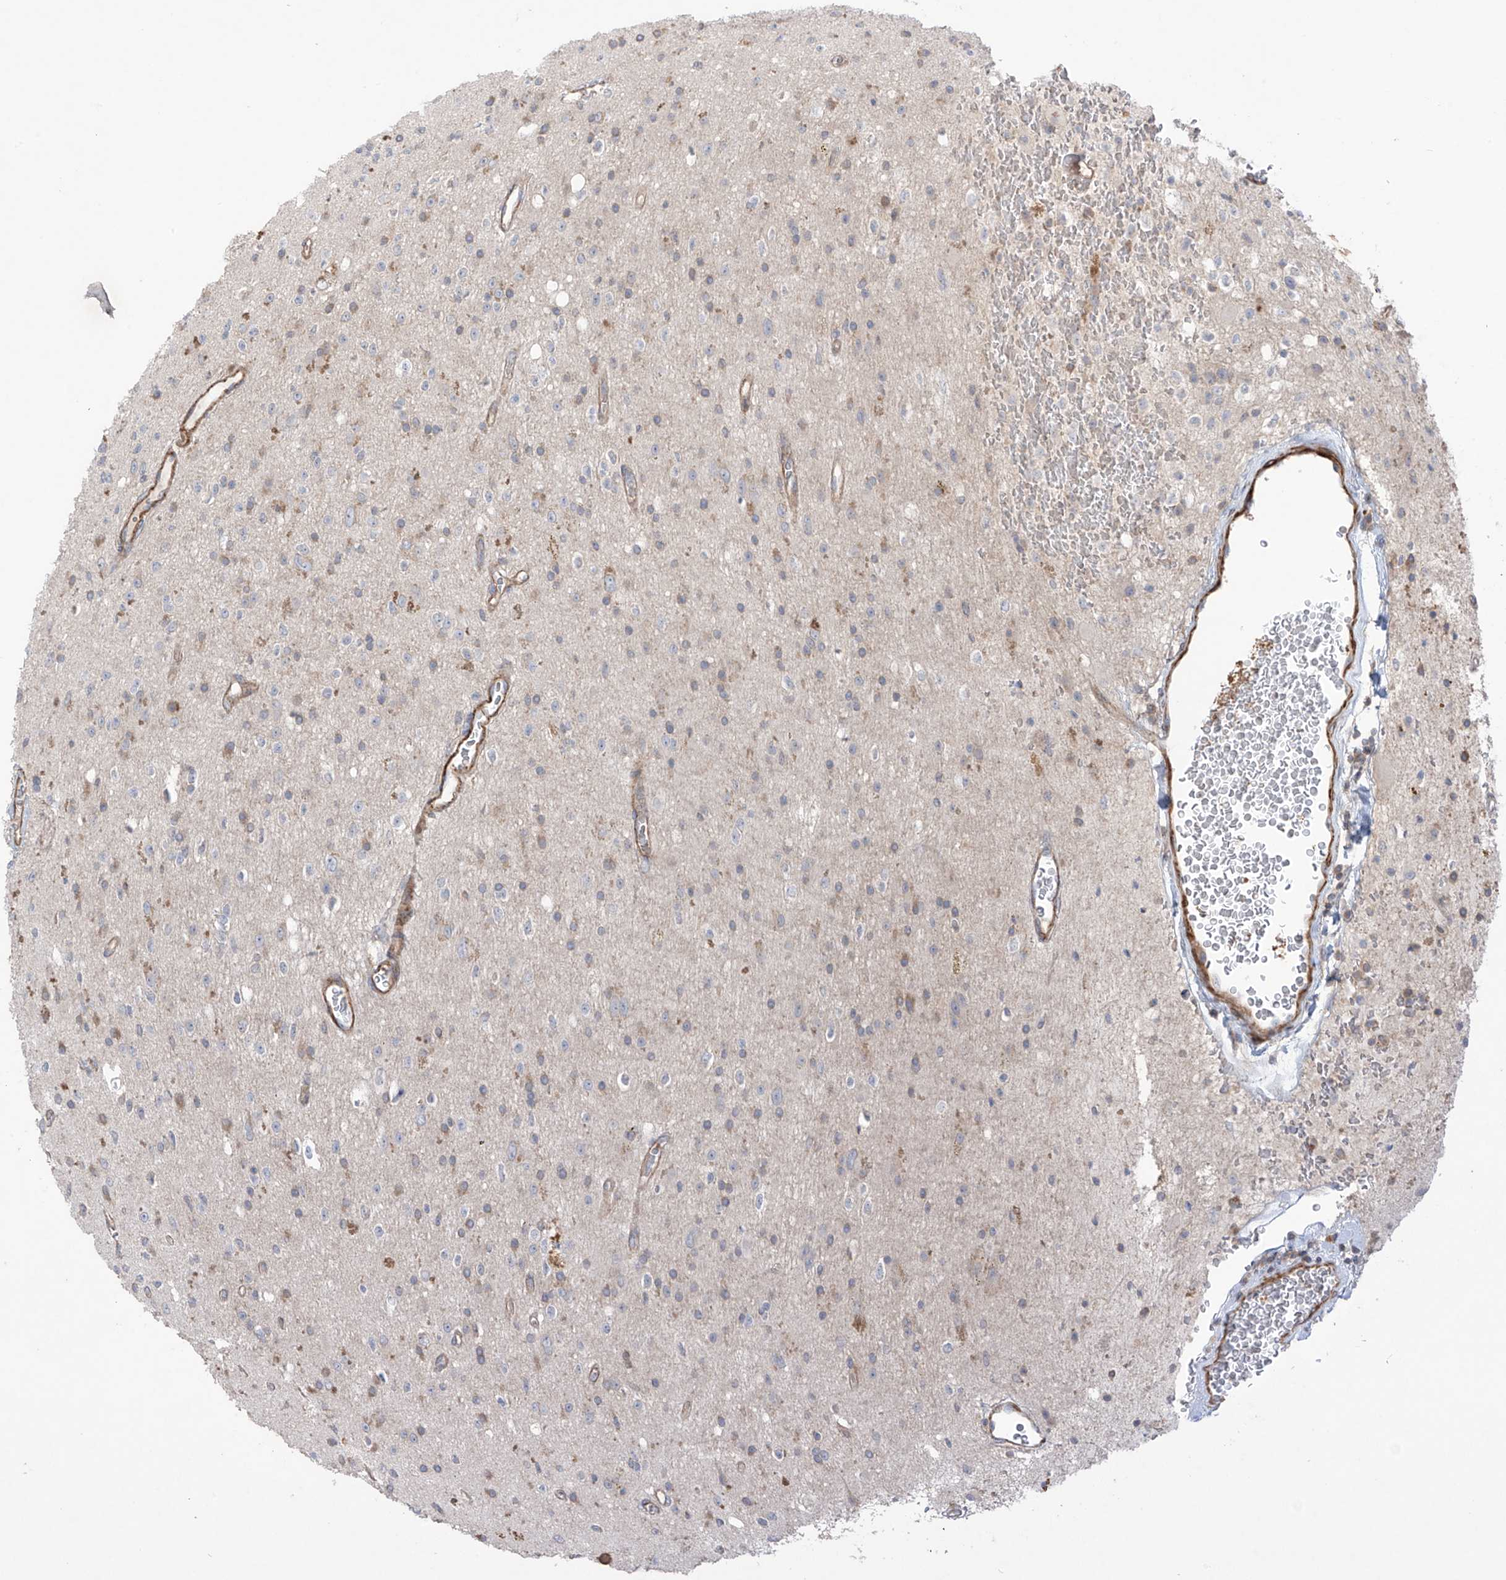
{"staining": {"intensity": "negative", "quantity": "none", "location": "none"}, "tissue": "glioma", "cell_type": "Tumor cells", "image_type": "cancer", "snomed": [{"axis": "morphology", "description": "Glioma, malignant, High grade"}, {"axis": "topography", "description": "Brain"}], "caption": "Human glioma stained for a protein using immunohistochemistry demonstrates no expression in tumor cells.", "gene": "TRMU", "patient": {"sex": "male", "age": 34}}